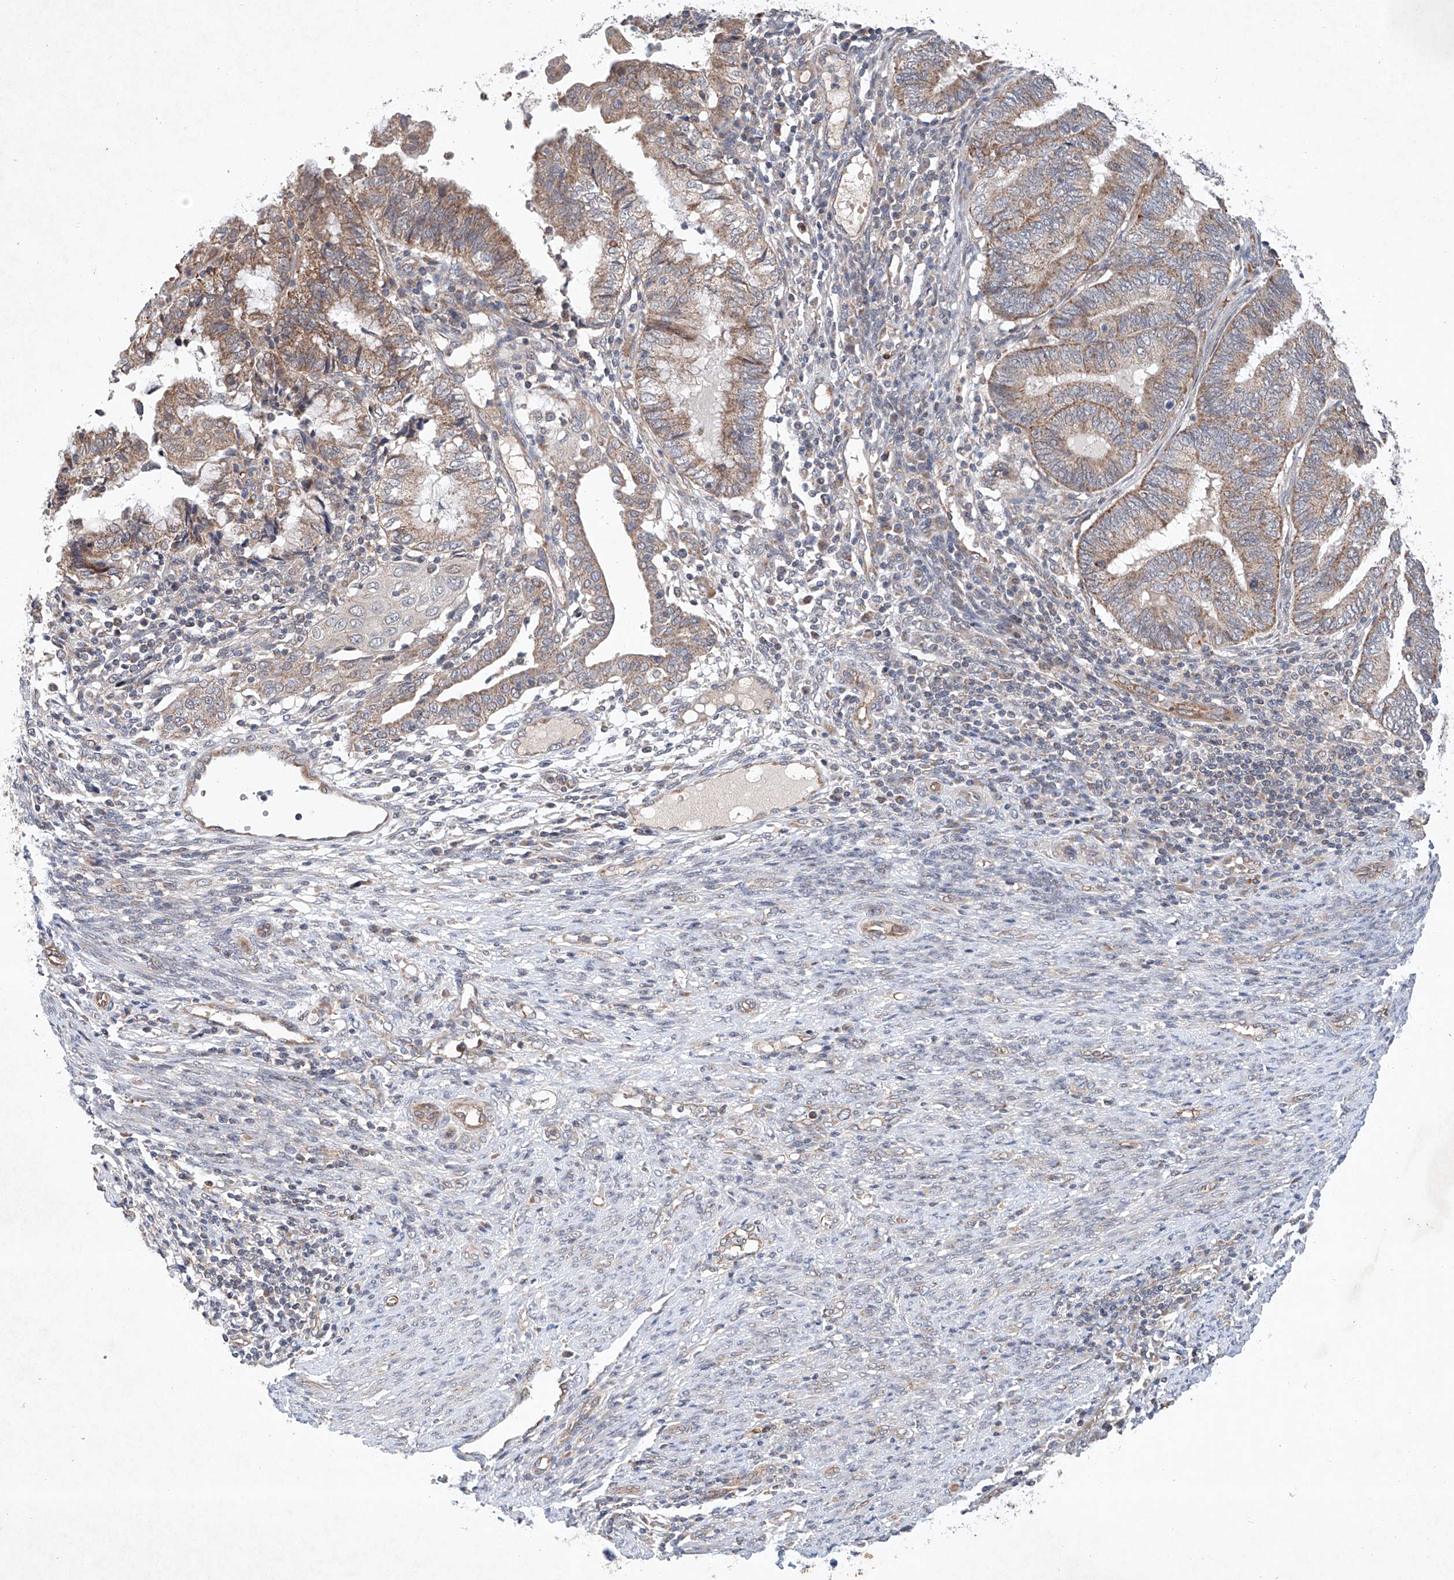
{"staining": {"intensity": "weak", "quantity": ">75%", "location": "cytoplasmic/membranous"}, "tissue": "endometrial cancer", "cell_type": "Tumor cells", "image_type": "cancer", "snomed": [{"axis": "morphology", "description": "Adenocarcinoma, NOS"}, {"axis": "topography", "description": "Uterus"}, {"axis": "topography", "description": "Endometrium"}], "caption": "There is low levels of weak cytoplasmic/membranous positivity in tumor cells of adenocarcinoma (endometrial), as demonstrated by immunohistochemical staining (brown color).", "gene": "FASTK", "patient": {"sex": "female", "age": 70}}